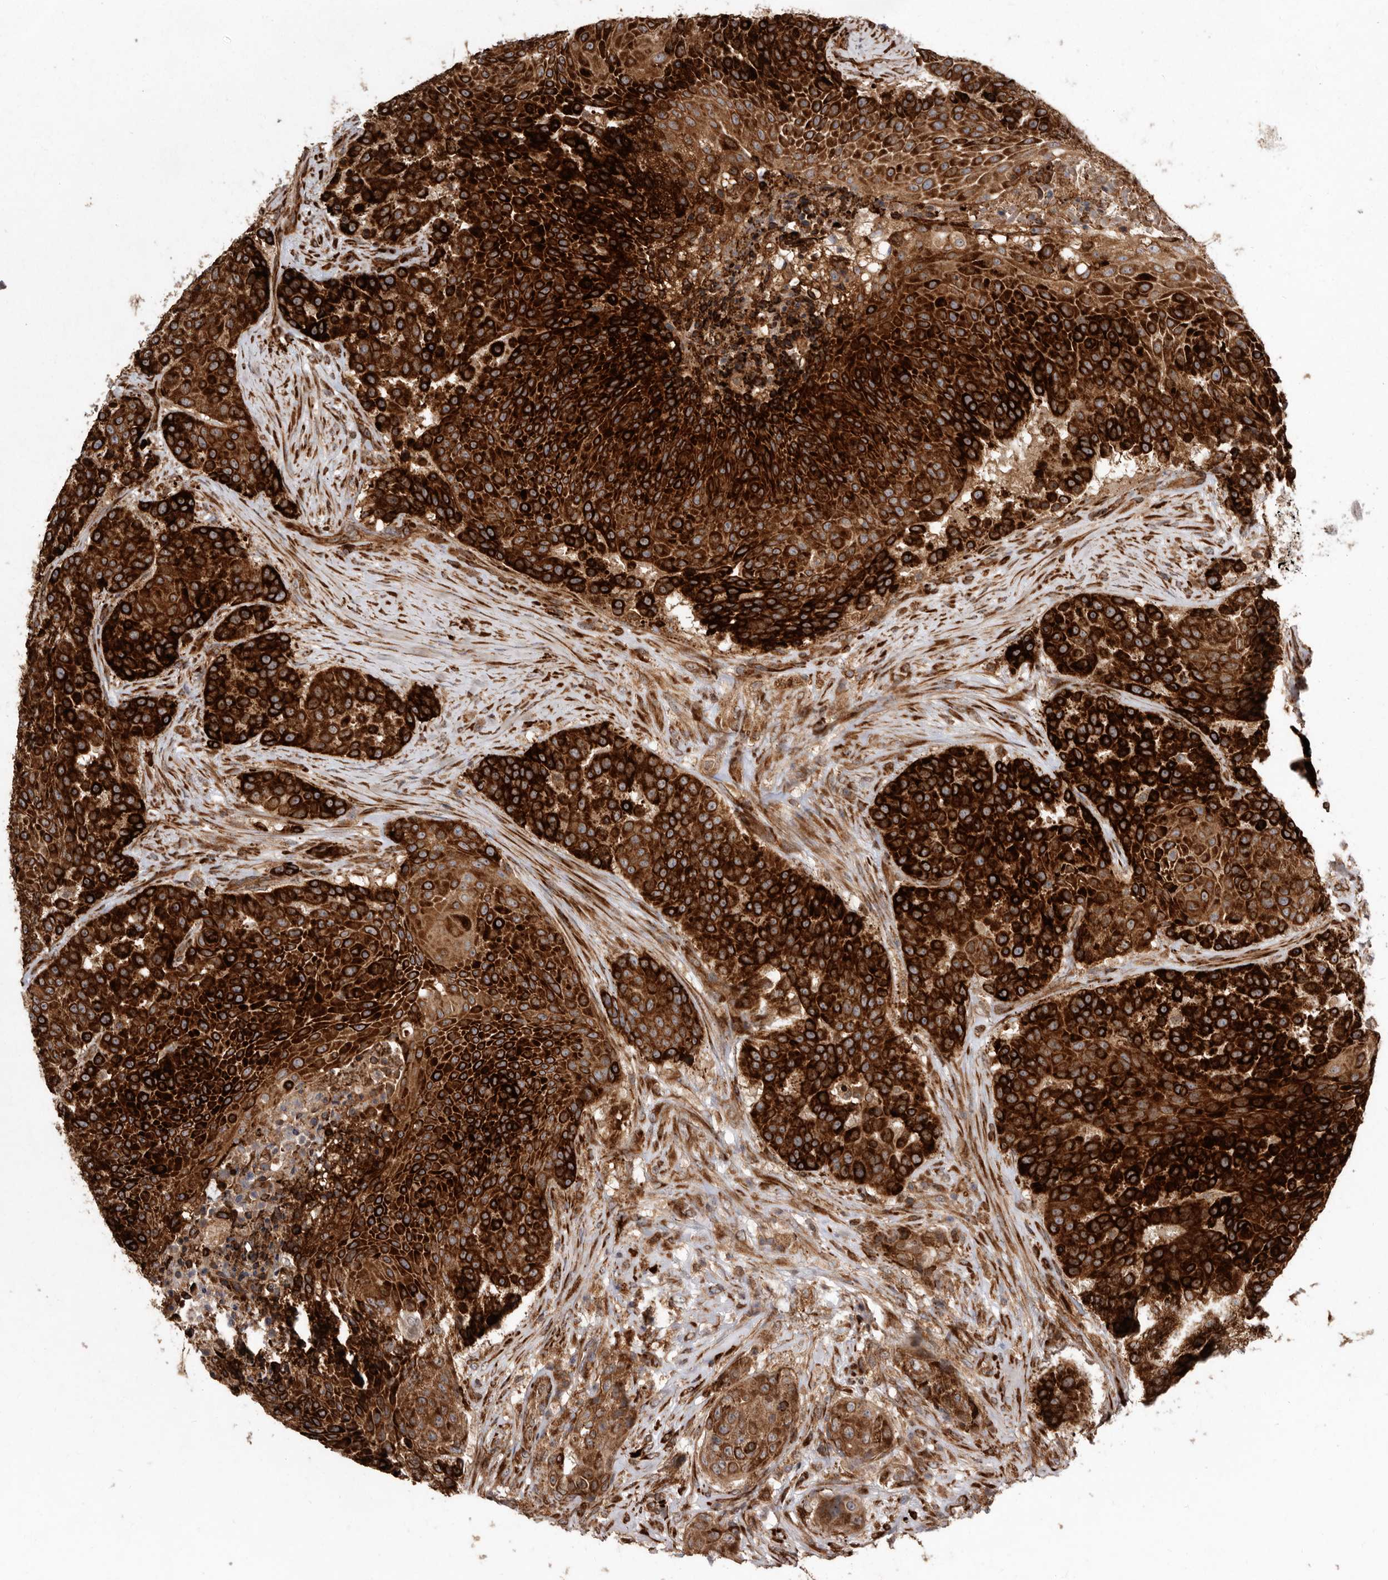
{"staining": {"intensity": "strong", "quantity": ">75%", "location": "cytoplasmic/membranous"}, "tissue": "urothelial cancer", "cell_type": "Tumor cells", "image_type": "cancer", "snomed": [{"axis": "morphology", "description": "Urothelial carcinoma, High grade"}, {"axis": "topography", "description": "Urinary bladder"}], "caption": "The micrograph exhibits a brown stain indicating the presence of a protein in the cytoplasmic/membranous of tumor cells in urothelial cancer.", "gene": "FLAD1", "patient": {"sex": "female", "age": 63}}